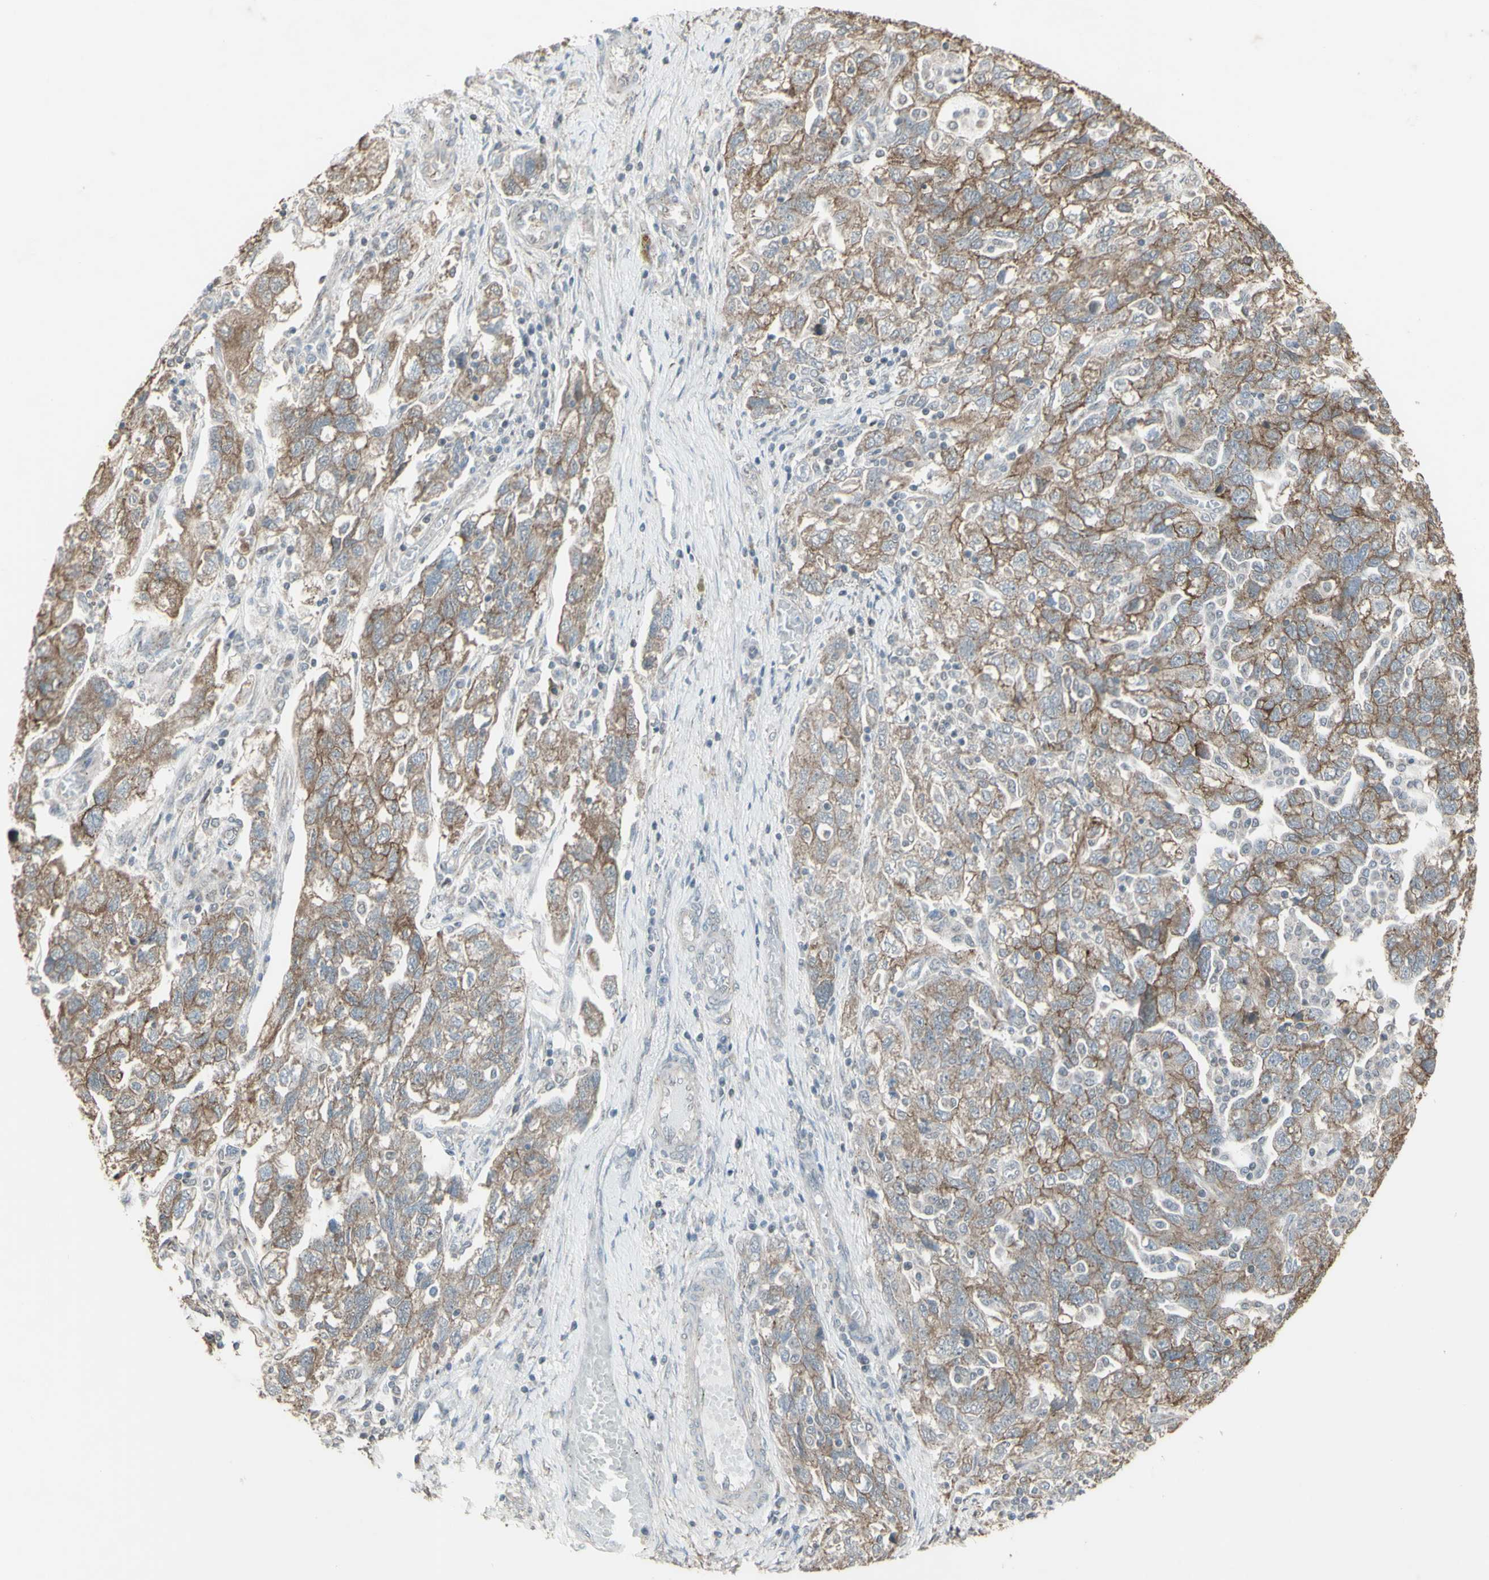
{"staining": {"intensity": "weak", "quantity": ">75%", "location": "cytoplasmic/membranous"}, "tissue": "ovarian cancer", "cell_type": "Tumor cells", "image_type": "cancer", "snomed": [{"axis": "morphology", "description": "Carcinoma, NOS"}, {"axis": "morphology", "description": "Cystadenocarcinoma, serous, NOS"}, {"axis": "topography", "description": "Ovary"}], "caption": "Human serous cystadenocarcinoma (ovarian) stained with a protein marker displays weak staining in tumor cells.", "gene": "FXYD3", "patient": {"sex": "female", "age": 69}}